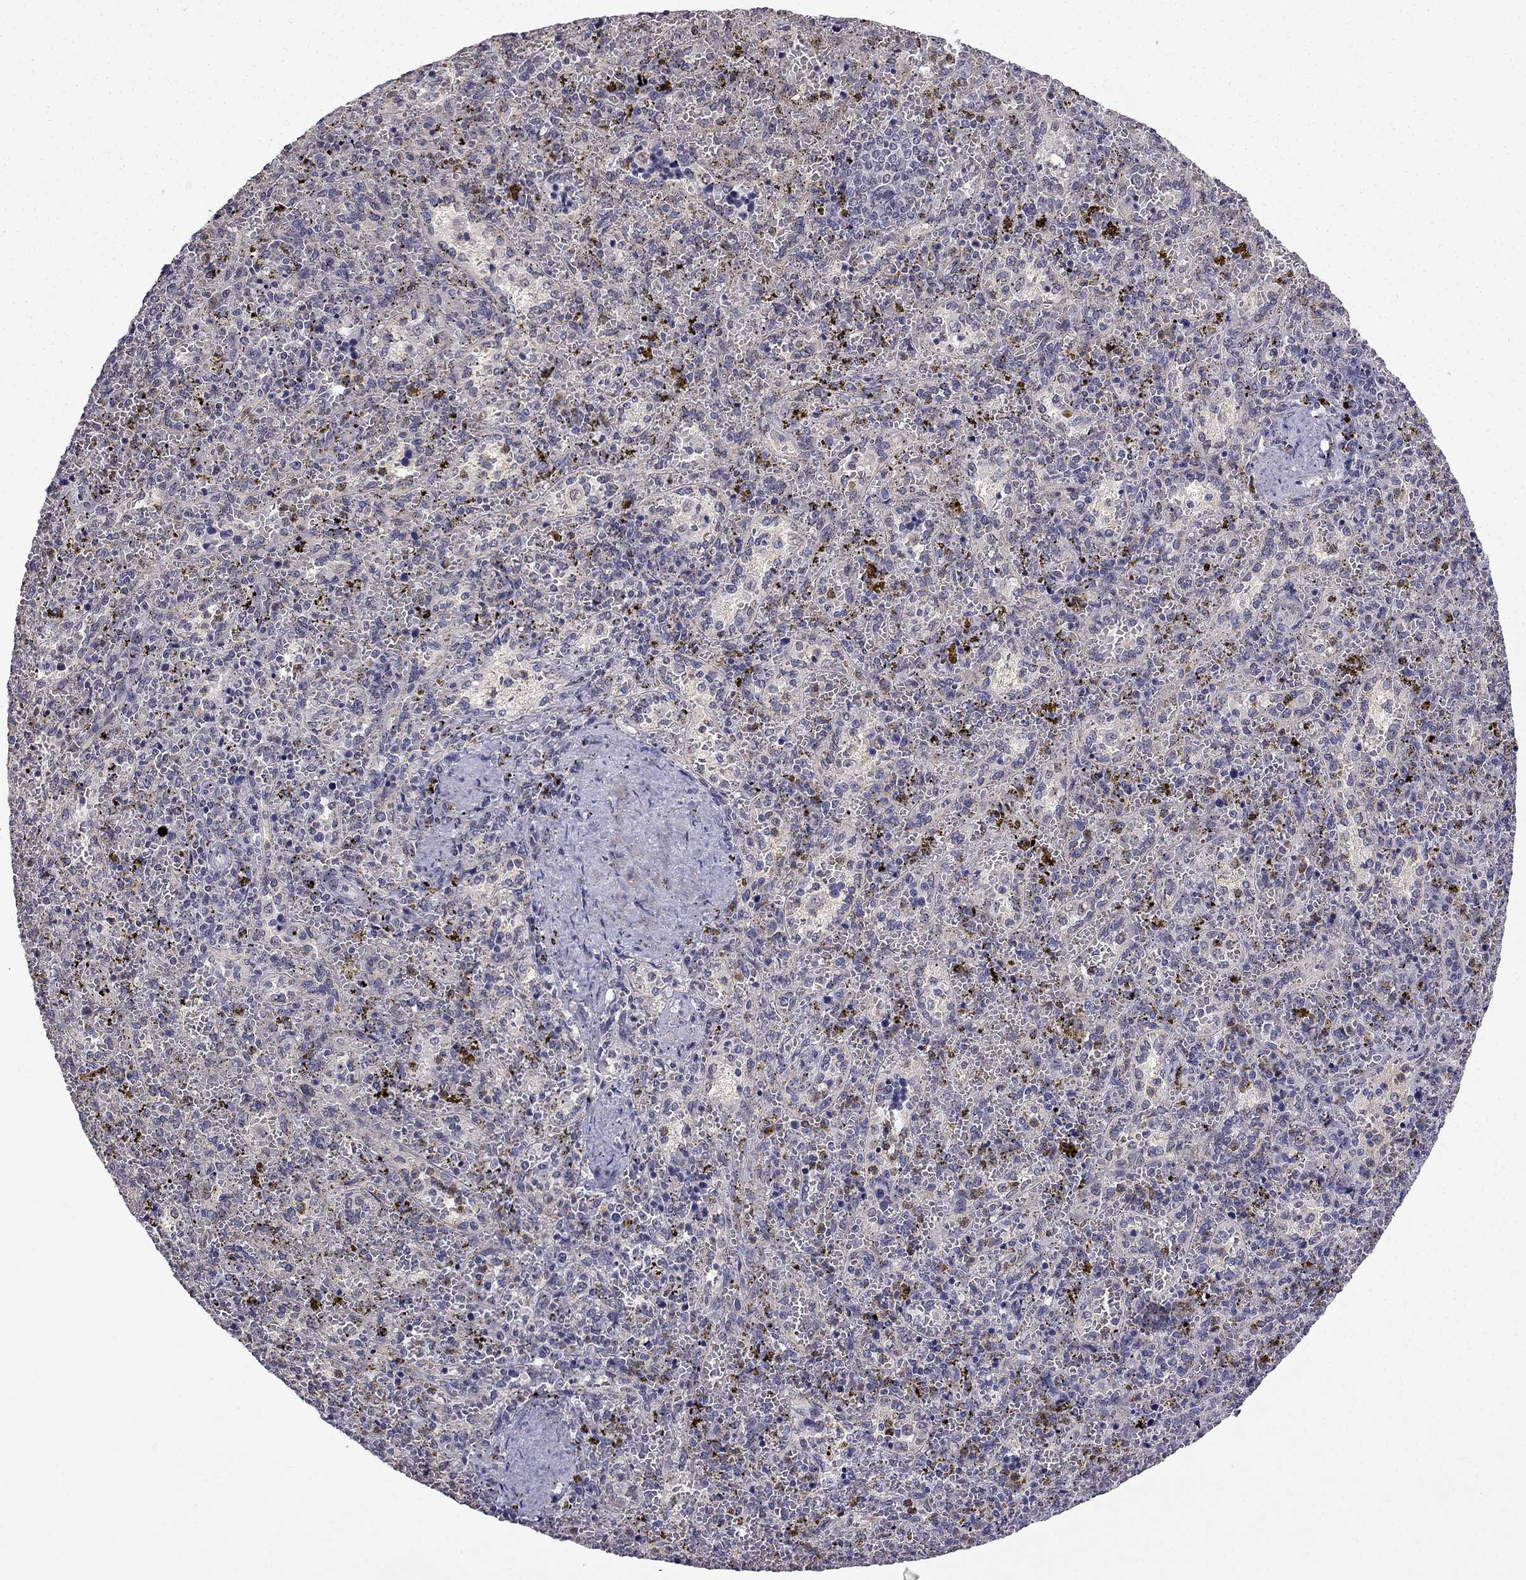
{"staining": {"intensity": "negative", "quantity": "none", "location": "none"}, "tissue": "spleen", "cell_type": "Cells in red pulp", "image_type": "normal", "snomed": [{"axis": "morphology", "description": "Normal tissue, NOS"}, {"axis": "topography", "description": "Spleen"}], "caption": "DAB immunohistochemical staining of unremarkable human spleen shows no significant expression in cells in red pulp. (Brightfield microscopy of DAB IHC at high magnification).", "gene": "SLC6A2", "patient": {"sex": "female", "age": 50}}